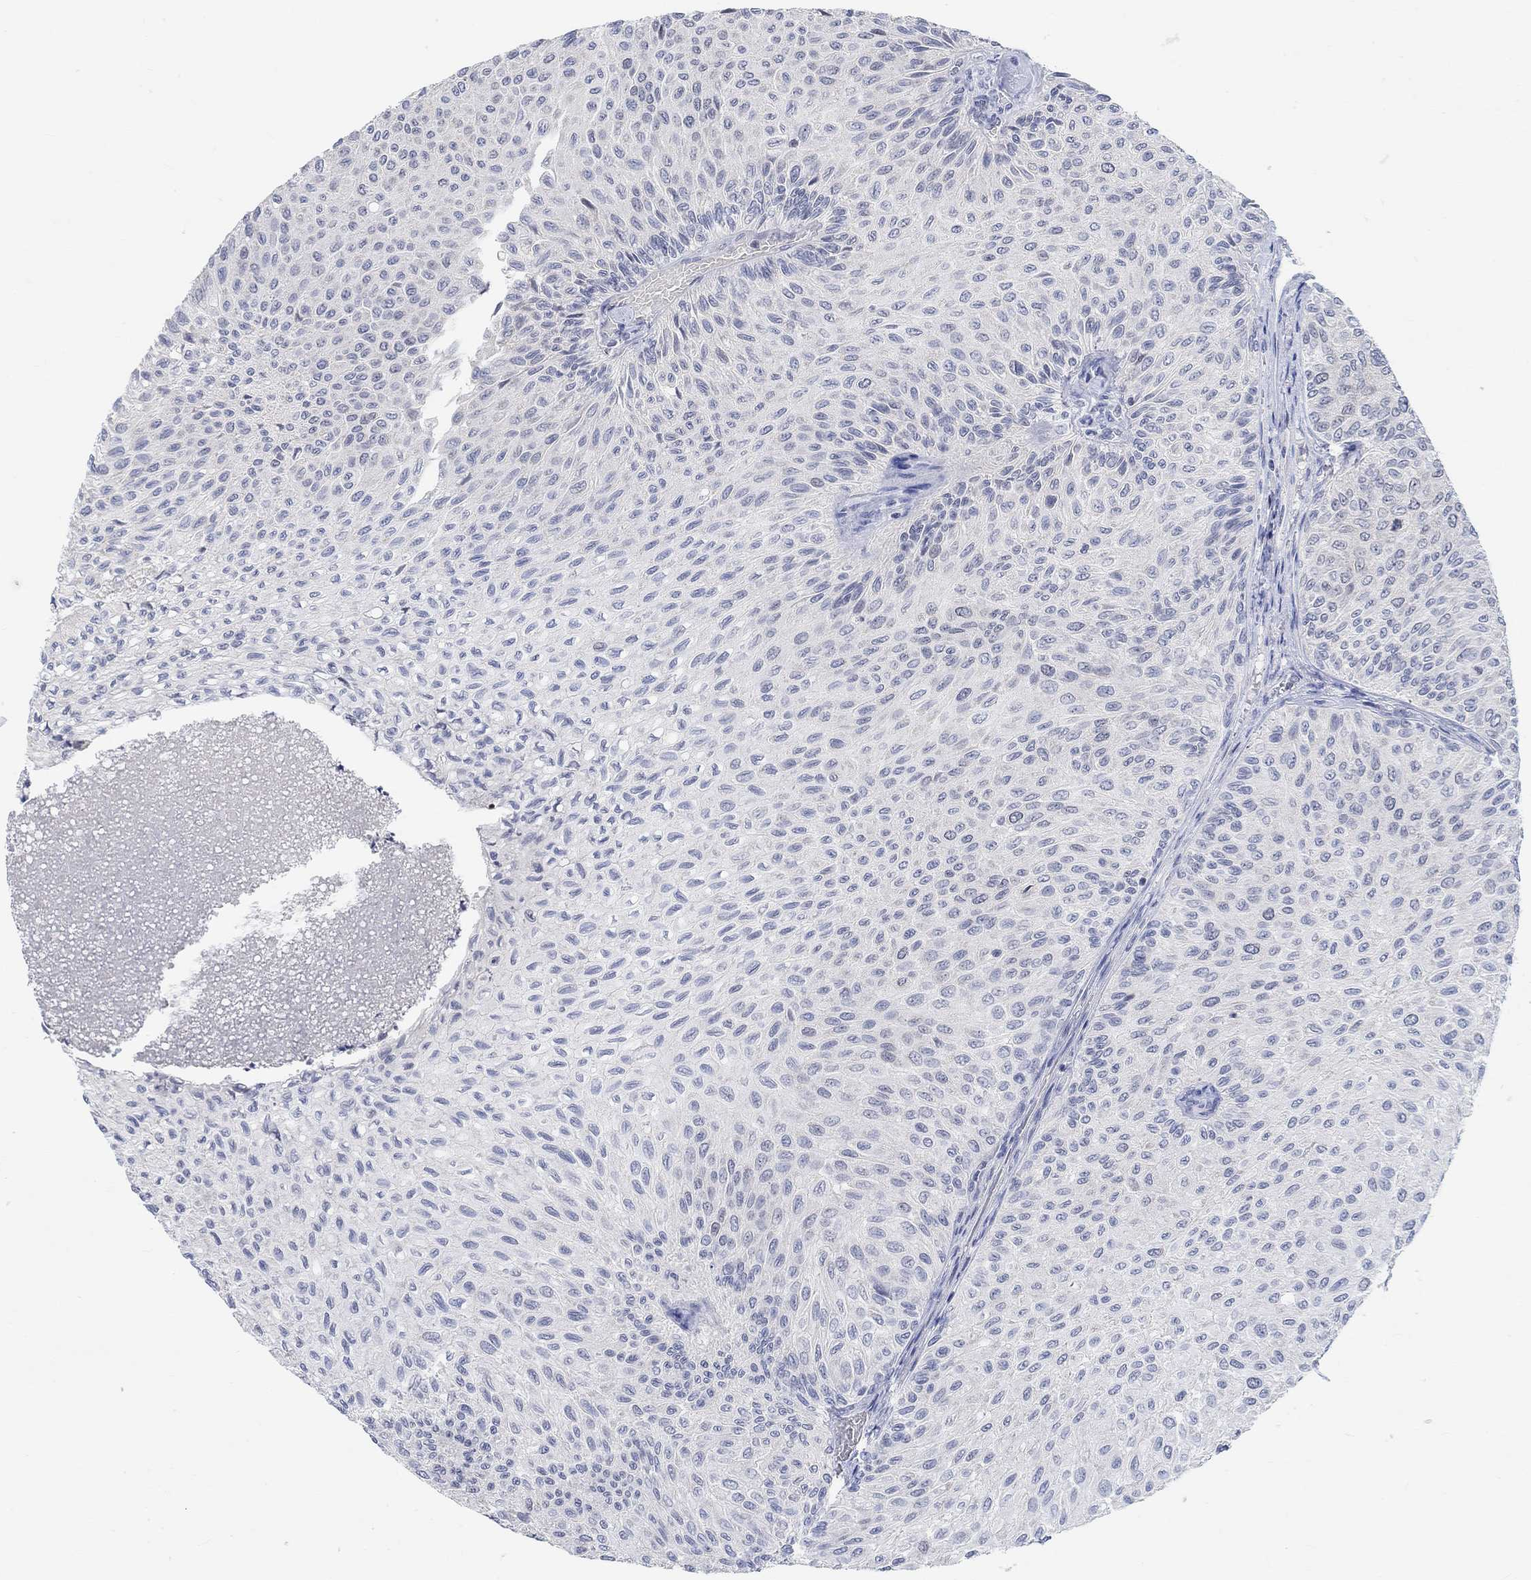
{"staining": {"intensity": "negative", "quantity": "none", "location": "none"}, "tissue": "urothelial cancer", "cell_type": "Tumor cells", "image_type": "cancer", "snomed": [{"axis": "morphology", "description": "Urothelial carcinoma, Low grade"}, {"axis": "topography", "description": "Urinary bladder"}], "caption": "High power microscopy image of an immunohistochemistry image of urothelial cancer, revealing no significant positivity in tumor cells. (Brightfield microscopy of DAB (3,3'-diaminobenzidine) immunohistochemistry (IHC) at high magnification).", "gene": "ATP6V1E2", "patient": {"sex": "male", "age": 78}}